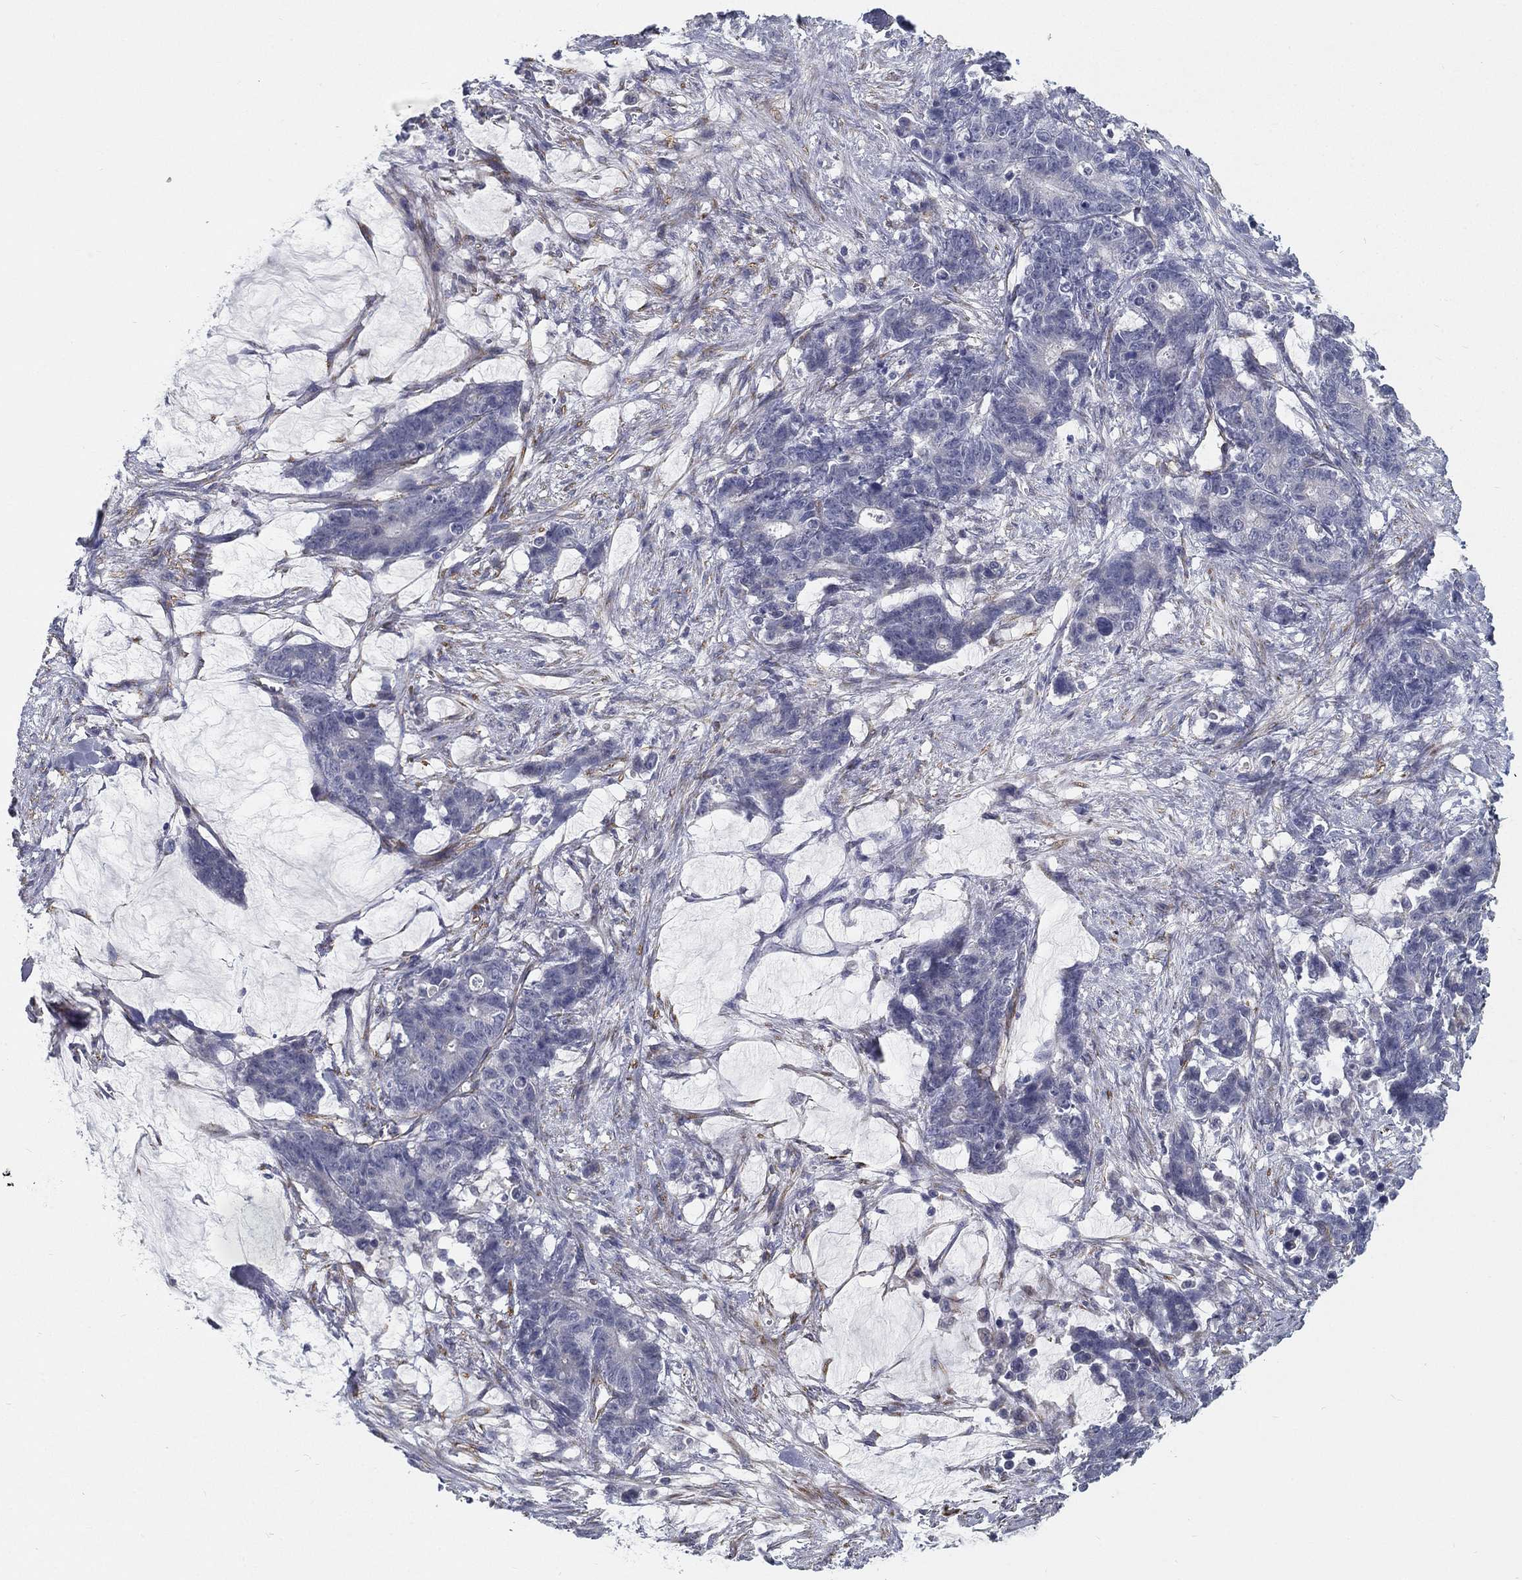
{"staining": {"intensity": "negative", "quantity": "none", "location": "none"}, "tissue": "stomach cancer", "cell_type": "Tumor cells", "image_type": "cancer", "snomed": [{"axis": "morphology", "description": "Normal tissue, NOS"}, {"axis": "morphology", "description": "Adenocarcinoma, NOS"}, {"axis": "topography", "description": "Stomach"}], "caption": "The immunohistochemistry (IHC) micrograph has no significant staining in tumor cells of stomach adenocarcinoma tissue.", "gene": "LRRC56", "patient": {"sex": "female", "age": 64}}